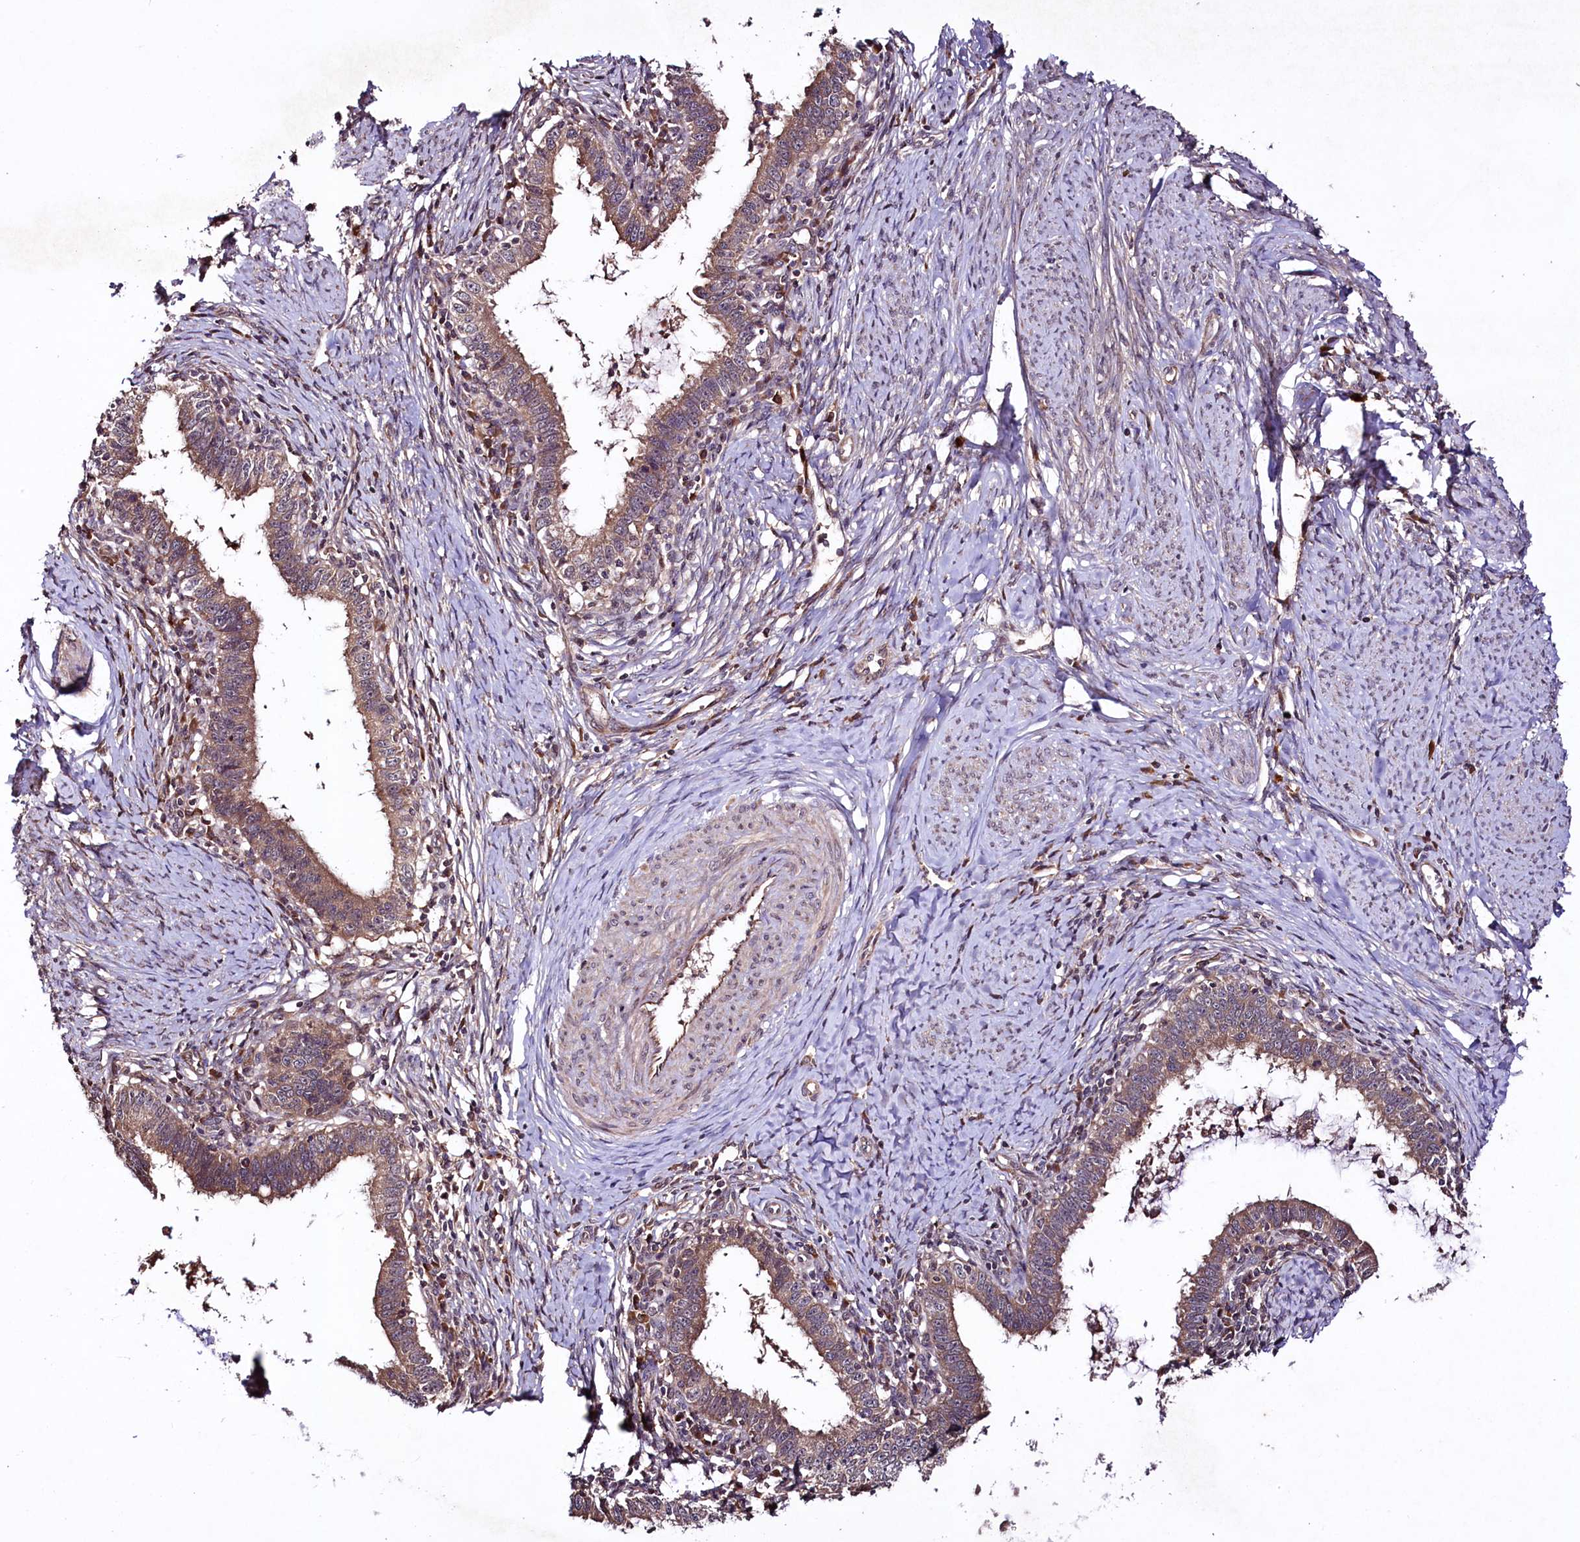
{"staining": {"intensity": "moderate", "quantity": ">75%", "location": "cytoplasmic/membranous"}, "tissue": "cervical cancer", "cell_type": "Tumor cells", "image_type": "cancer", "snomed": [{"axis": "morphology", "description": "Adenocarcinoma, NOS"}, {"axis": "topography", "description": "Cervix"}], "caption": "There is medium levels of moderate cytoplasmic/membranous positivity in tumor cells of cervical cancer, as demonstrated by immunohistochemical staining (brown color).", "gene": "TNPO3", "patient": {"sex": "female", "age": 36}}